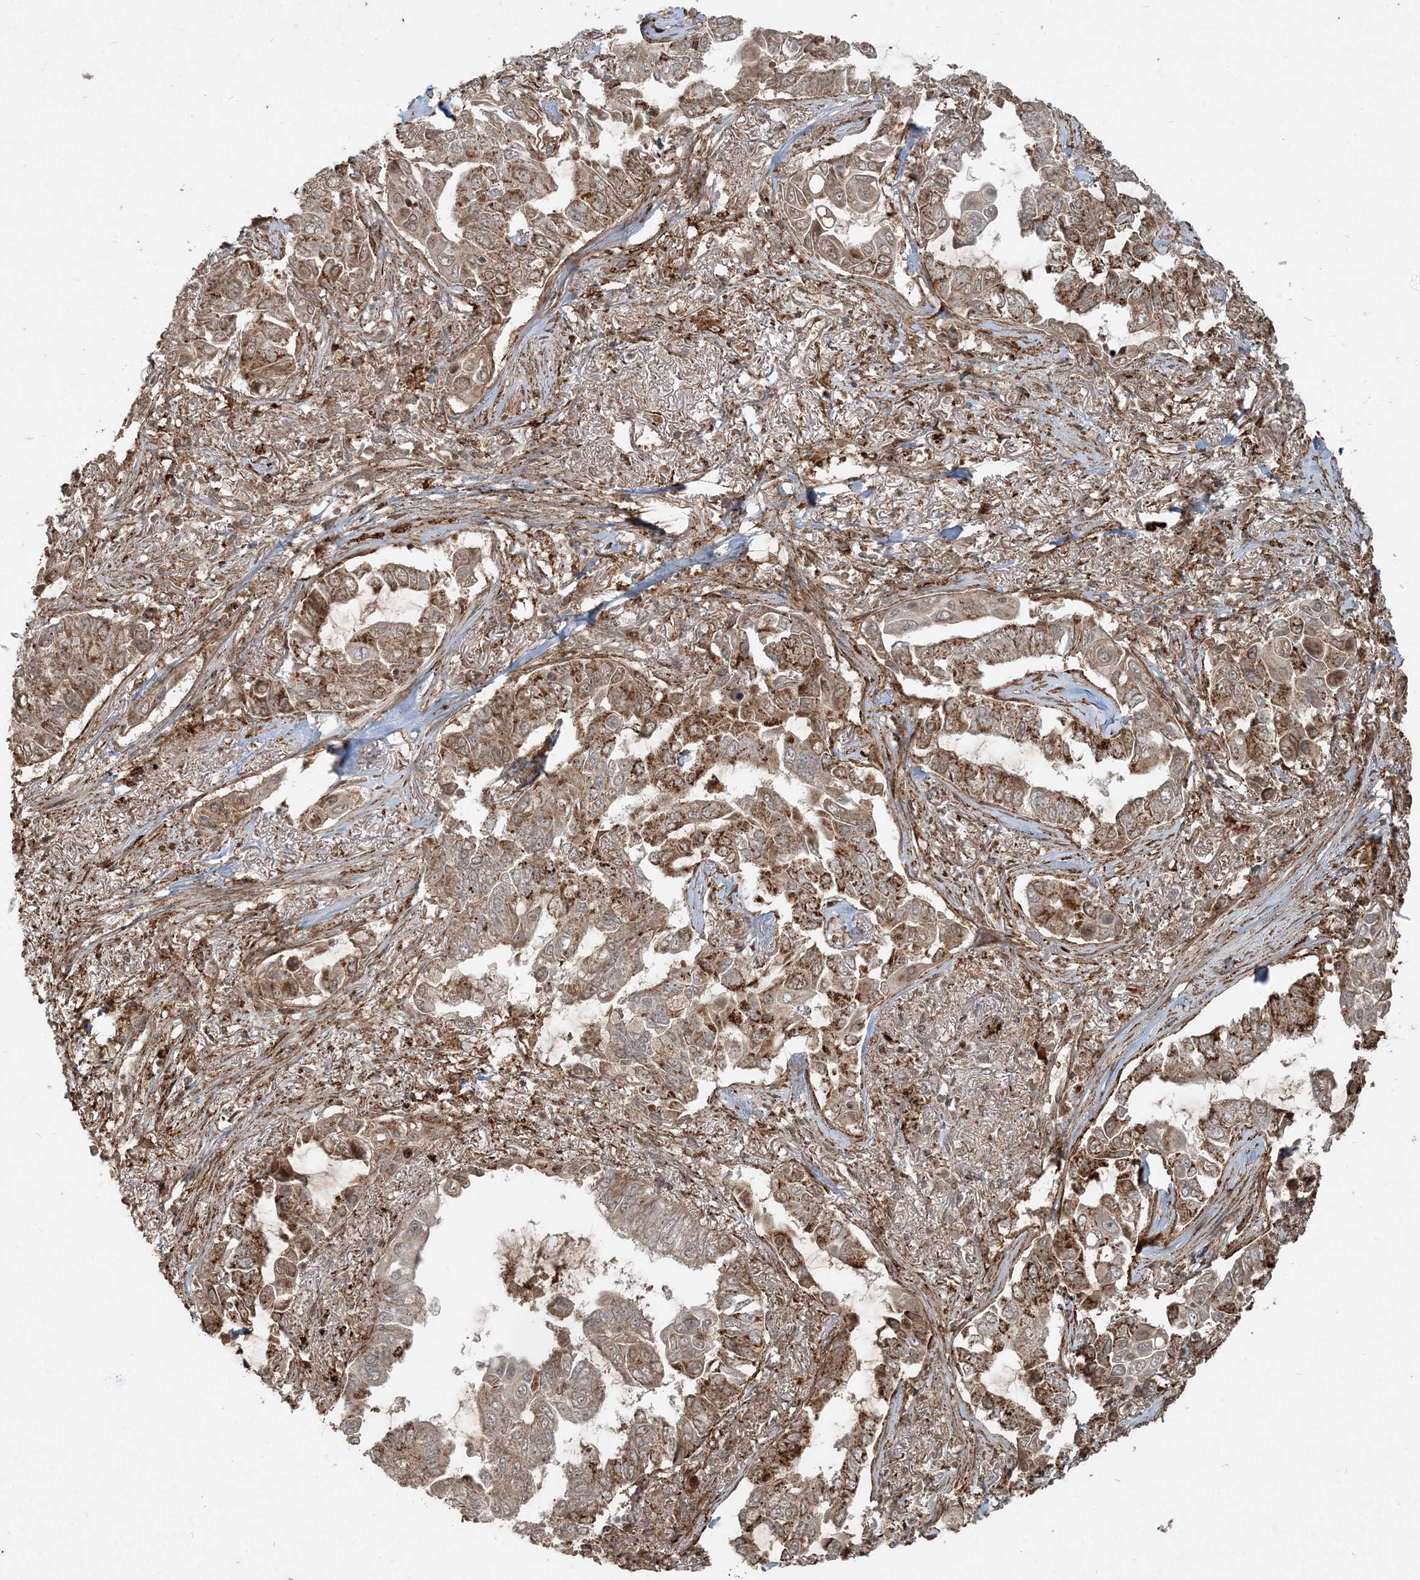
{"staining": {"intensity": "moderate", "quantity": "25%-75%", "location": "cytoplasmic/membranous"}, "tissue": "lung cancer", "cell_type": "Tumor cells", "image_type": "cancer", "snomed": [{"axis": "morphology", "description": "Adenocarcinoma, NOS"}, {"axis": "topography", "description": "Lung"}], "caption": "DAB (3,3'-diaminobenzidine) immunohistochemical staining of human lung cancer (adenocarcinoma) reveals moderate cytoplasmic/membranous protein positivity in approximately 25%-75% of tumor cells. (Brightfield microscopy of DAB IHC at high magnification).", "gene": "NARS1", "patient": {"sex": "male", "age": 64}}